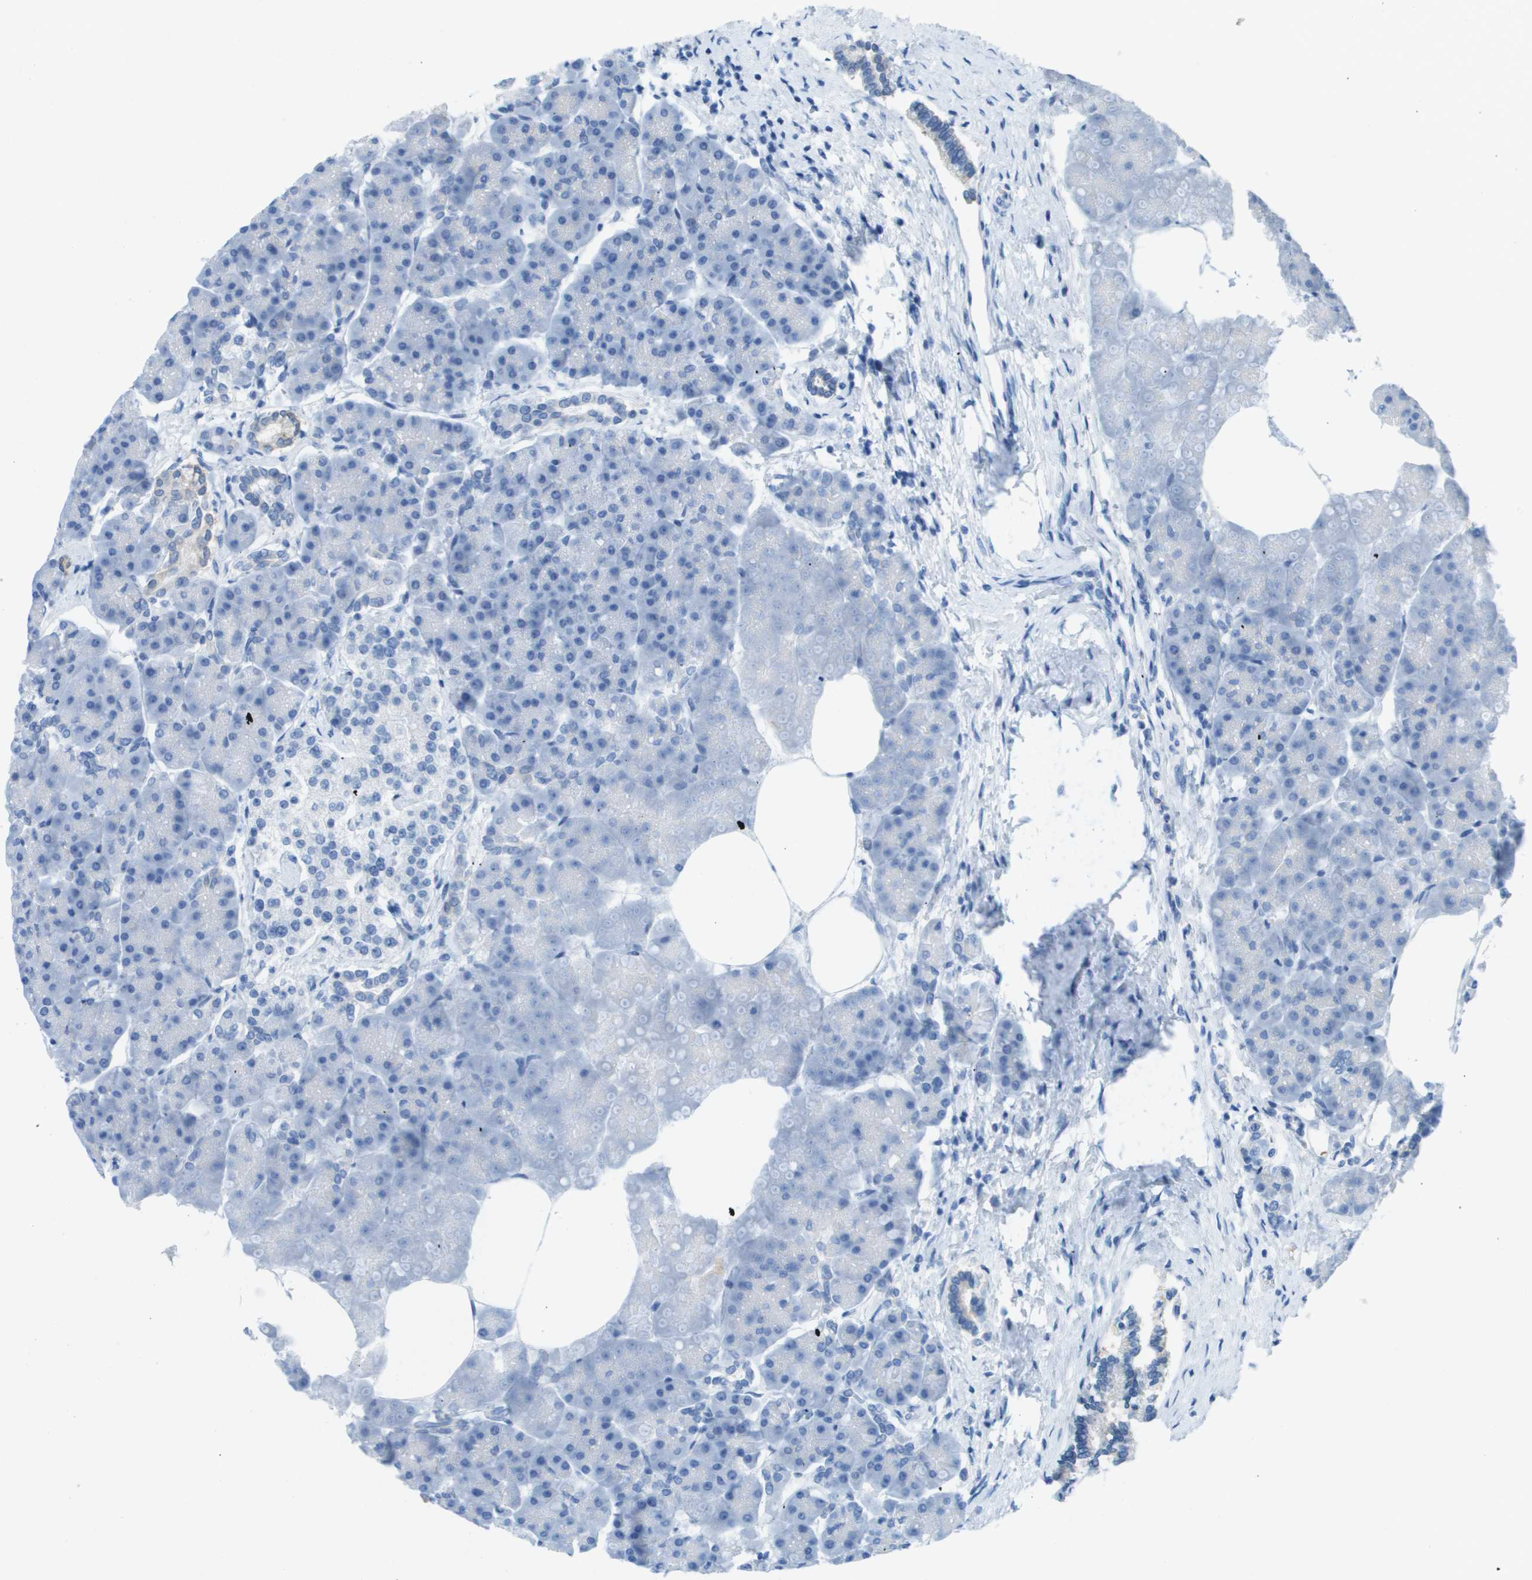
{"staining": {"intensity": "negative", "quantity": "none", "location": "none"}, "tissue": "pancreas", "cell_type": "Exocrine glandular cells", "image_type": "normal", "snomed": [{"axis": "morphology", "description": "Normal tissue, NOS"}, {"axis": "topography", "description": "Pancreas"}], "caption": "DAB (3,3'-diaminobenzidine) immunohistochemical staining of benign human pancreas exhibits no significant positivity in exocrine glandular cells.", "gene": "CD46", "patient": {"sex": "female", "age": 70}}